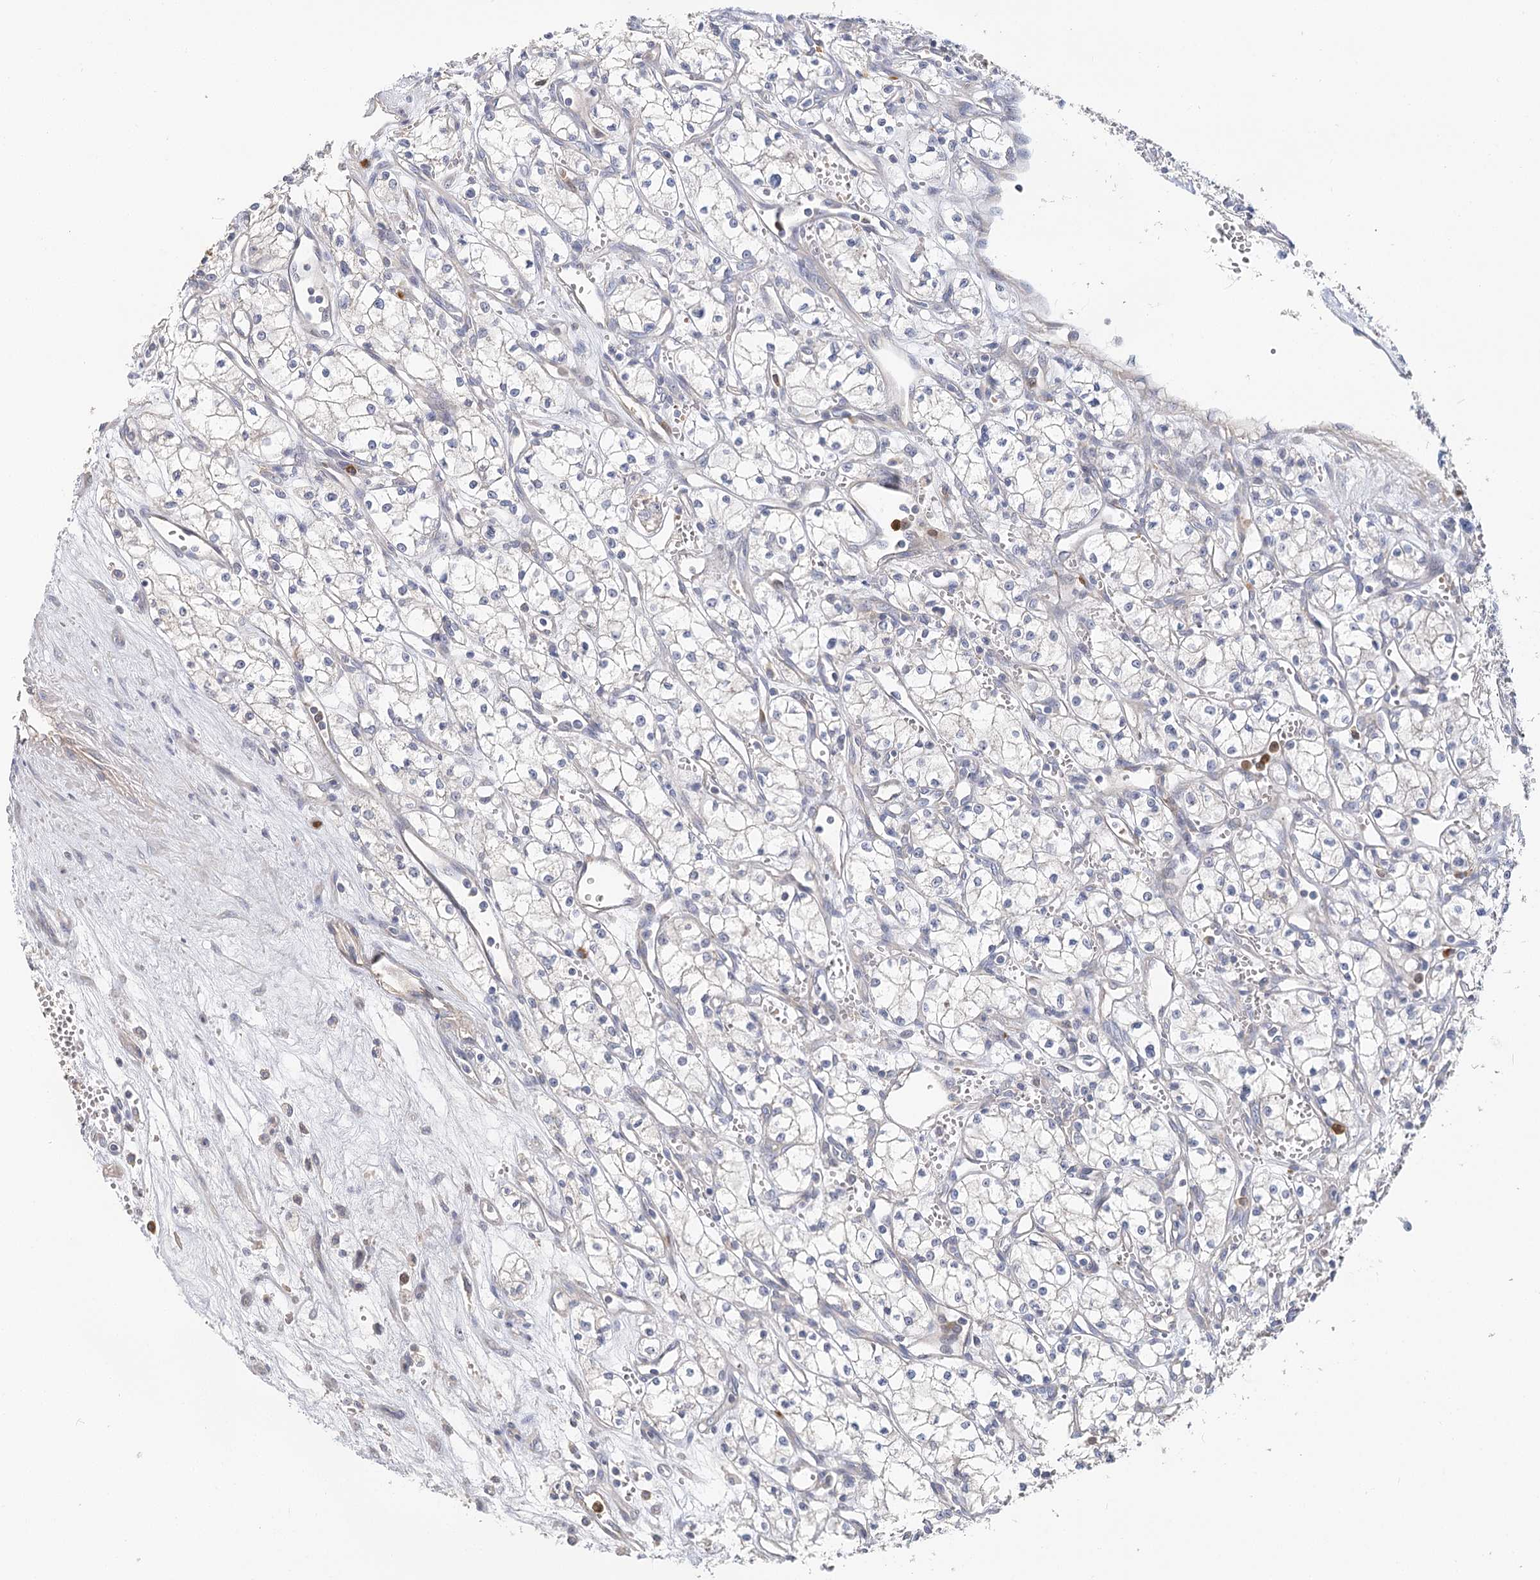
{"staining": {"intensity": "negative", "quantity": "none", "location": "none"}, "tissue": "renal cancer", "cell_type": "Tumor cells", "image_type": "cancer", "snomed": [{"axis": "morphology", "description": "Adenocarcinoma, NOS"}, {"axis": "topography", "description": "Kidney"}], "caption": "Immunohistochemistry photomicrograph of human renal cancer (adenocarcinoma) stained for a protein (brown), which exhibits no staining in tumor cells. (DAB immunohistochemistry (IHC) visualized using brightfield microscopy, high magnification).", "gene": "EPB41L5", "patient": {"sex": "male", "age": 59}}